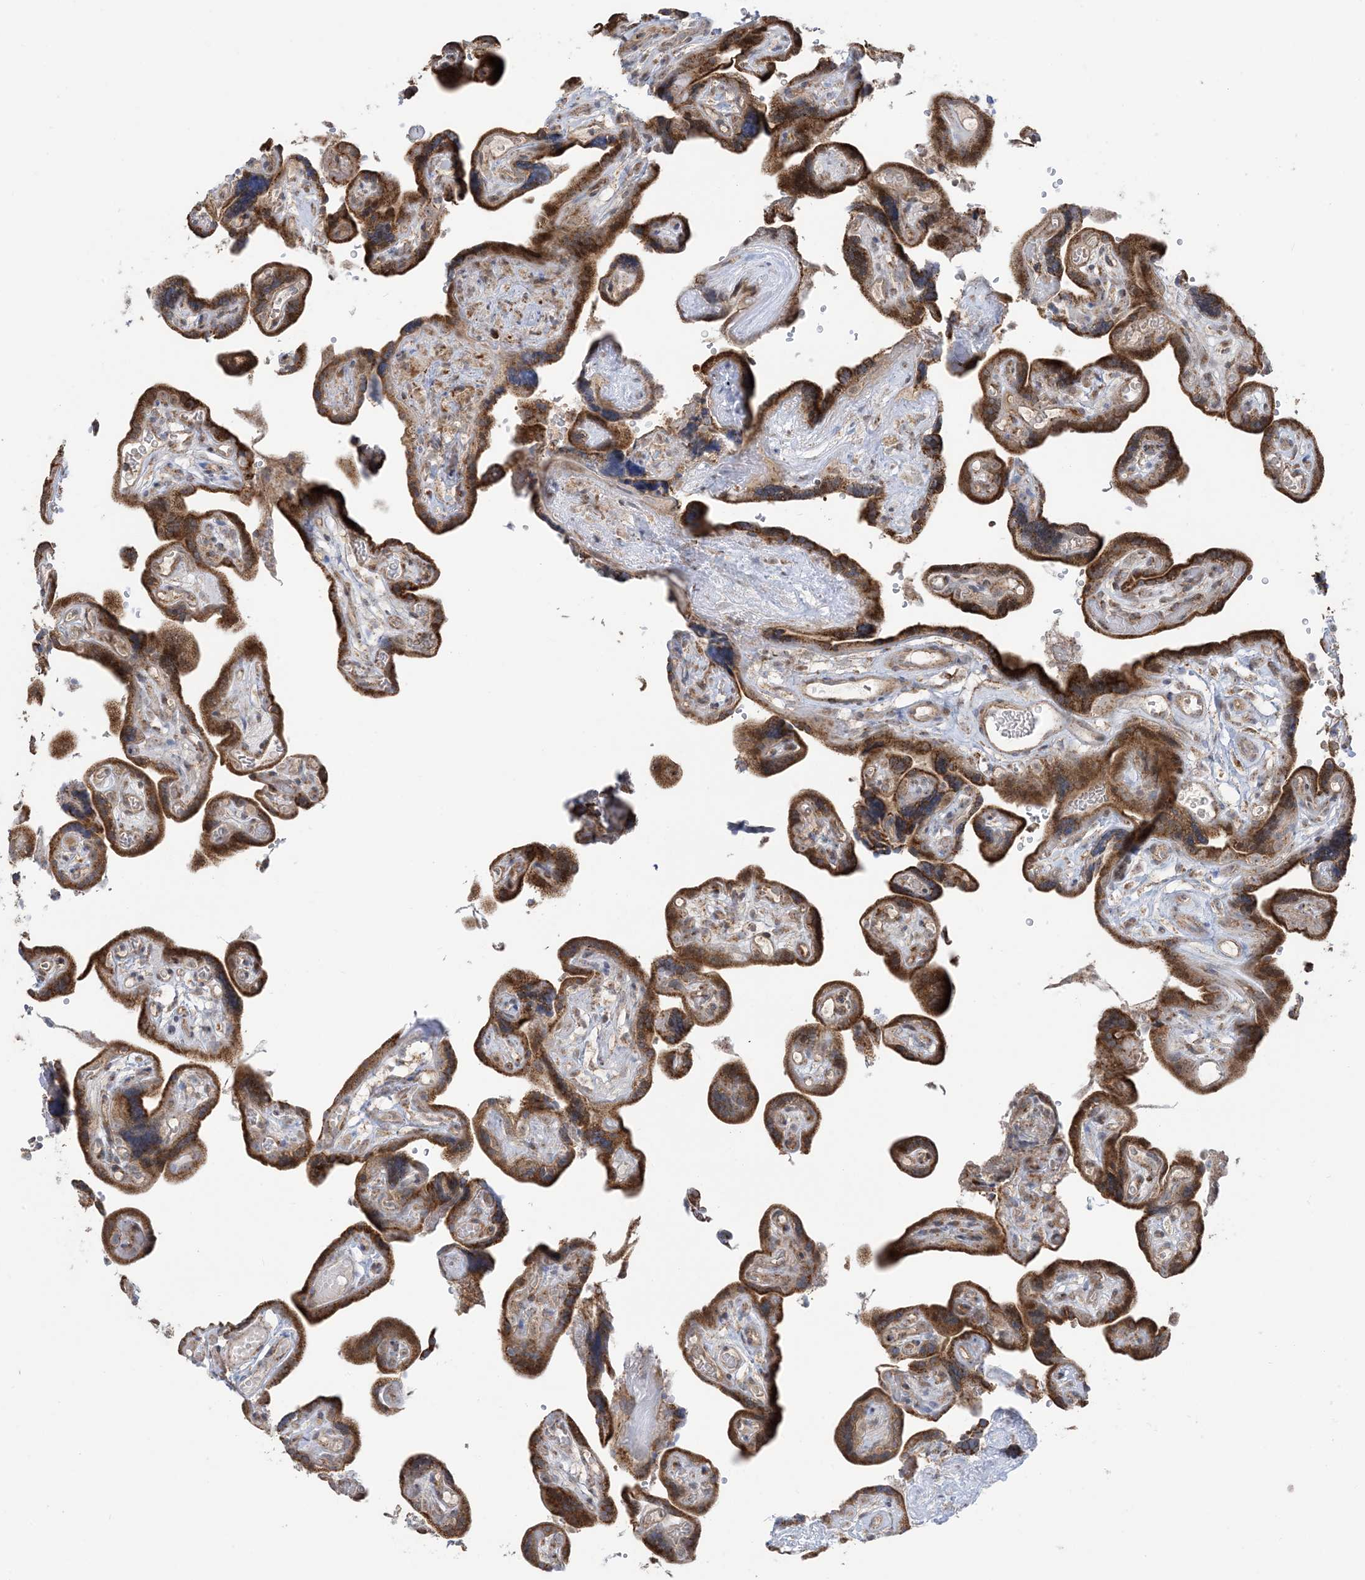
{"staining": {"intensity": "moderate", "quantity": ">75%", "location": "cytoplasmic/membranous,nuclear"}, "tissue": "placenta", "cell_type": "Decidual cells", "image_type": "normal", "snomed": [{"axis": "morphology", "description": "Normal tissue, NOS"}, {"axis": "topography", "description": "Placenta"}], "caption": "Placenta stained with immunohistochemistry (IHC) demonstrates moderate cytoplasmic/membranous,nuclear positivity in approximately >75% of decidual cells.", "gene": "MAPKBP1", "patient": {"sex": "female", "age": 30}}